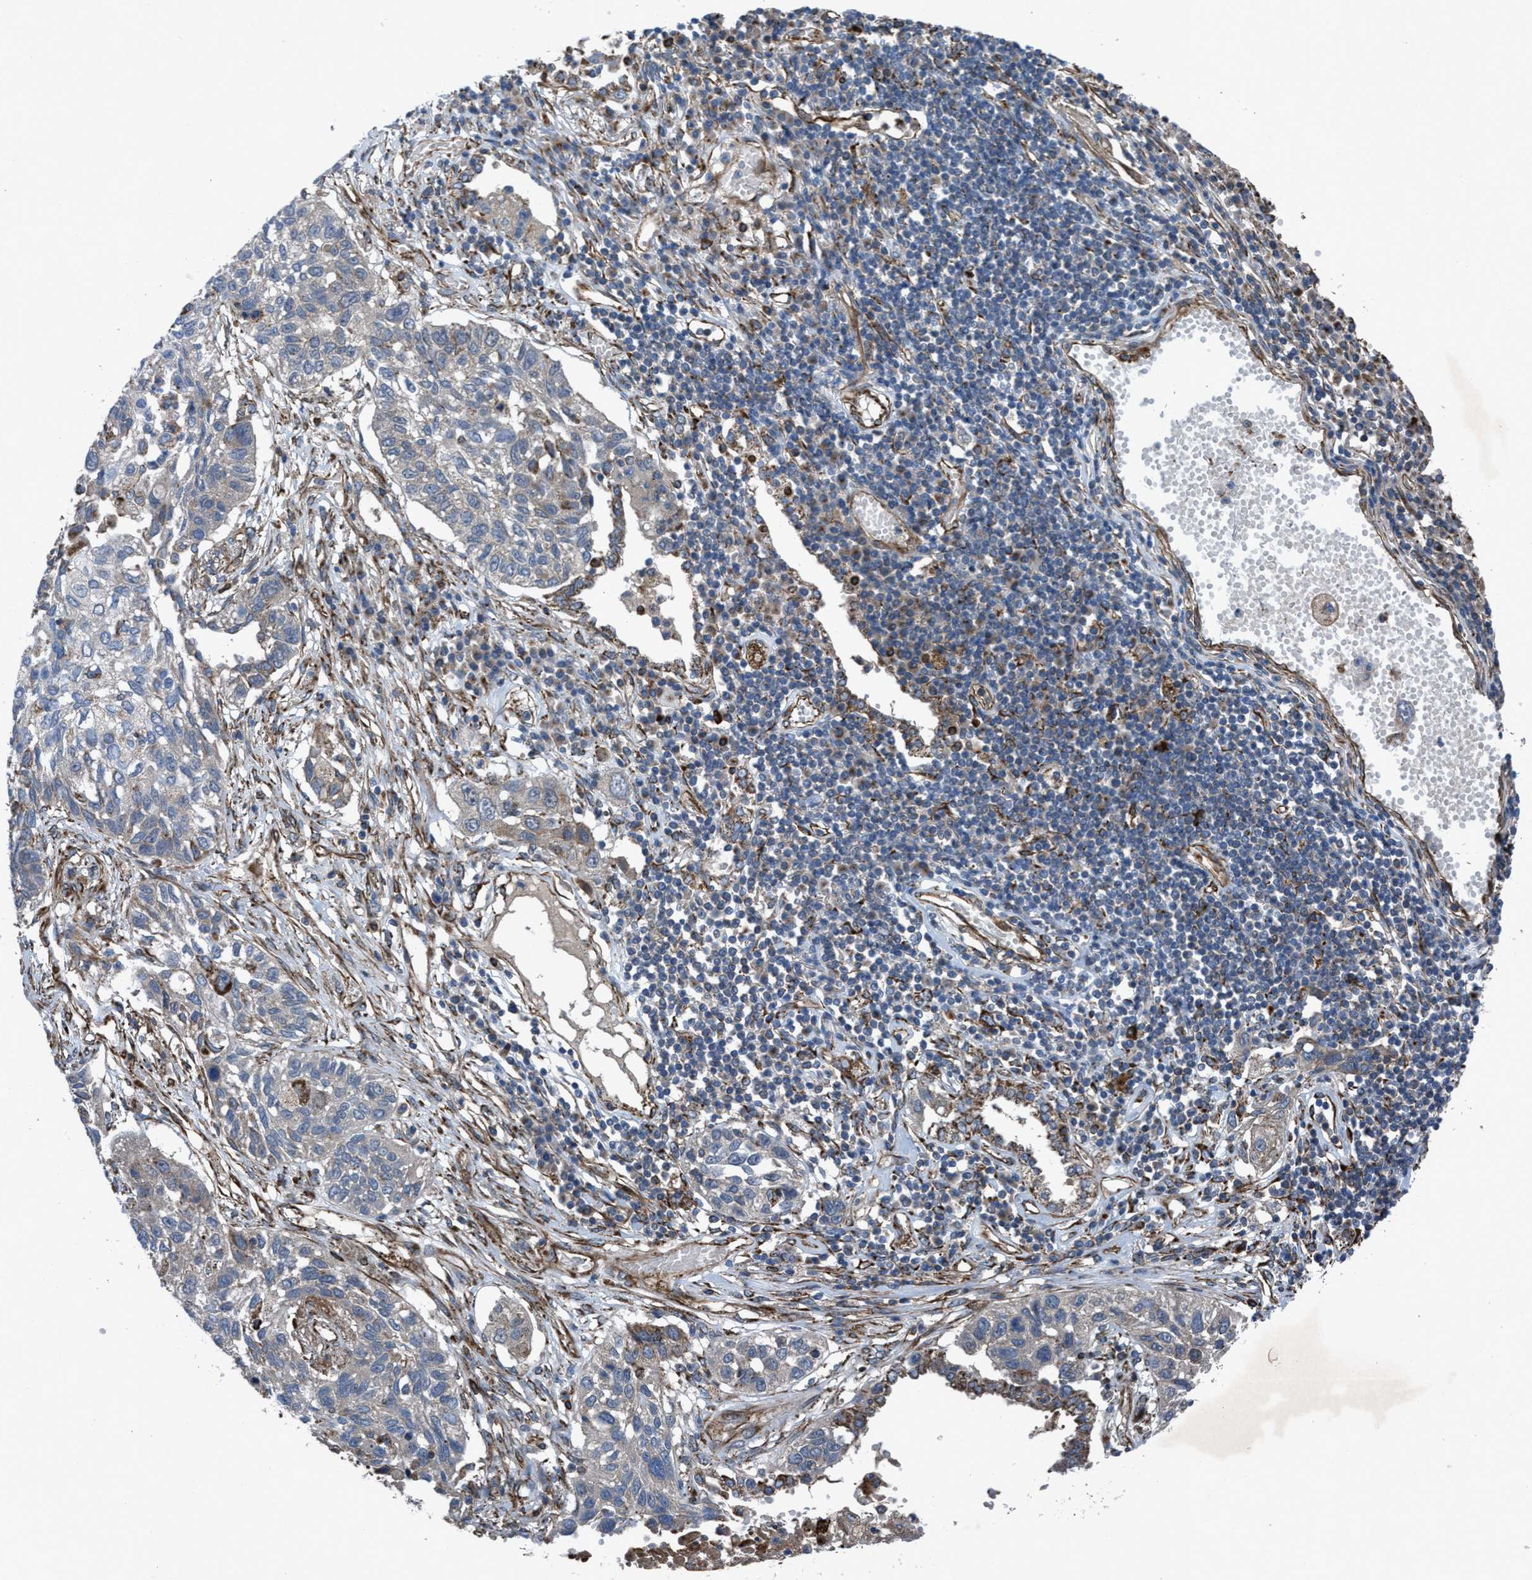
{"staining": {"intensity": "negative", "quantity": "none", "location": "none"}, "tissue": "lung cancer", "cell_type": "Tumor cells", "image_type": "cancer", "snomed": [{"axis": "morphology", "description": "Squamous cell carcinoma, NOS"}, {"axis": "topography", "description": "Lung"}], "caption": "This is an IHC photomicrograph of squamous cell carcinoma (lung). There is no expression in tumor cells.", "gene": "SLC6A9", "patient": {"sex": "male", "age": 71}}